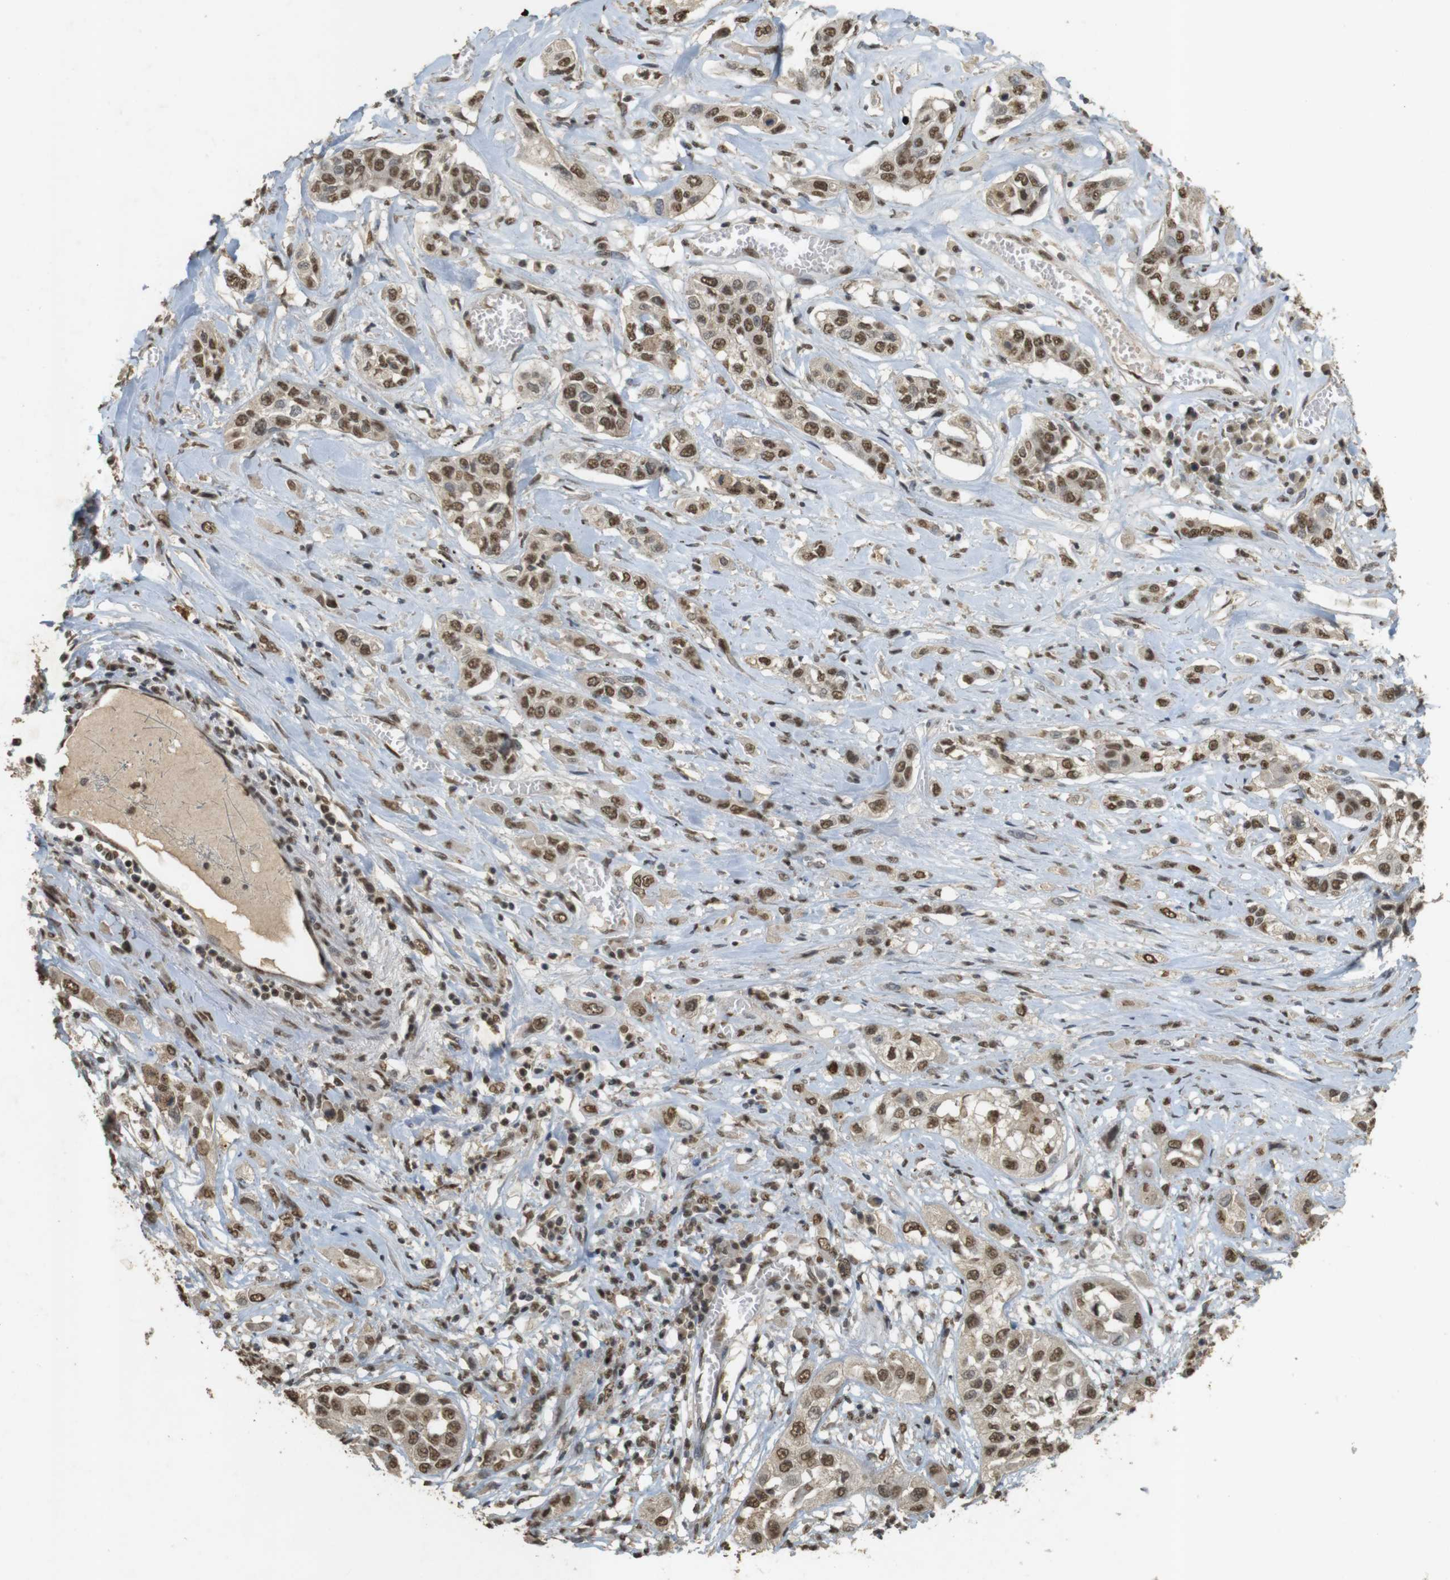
{"staining": {"intensity": "moderate", "quantity": ">75%", "location": "nuclear"}, "tissue": "lung cancer", "cell_type": "Tumor cells", "image_type": "cancer", "snomed": [{"axis": "morphology", "description": "Squamous cell carcinoma, NOS"}, {"axis": "topography", "description": "Lung"}], "caption": "IHC of squamous cell carcinoma (lung) displays medium levels of moderate nuclear positivity in approximately >75% of tumor cells.", "gene": "GATA4", "patient": {"sex": "male", "age": 71}}